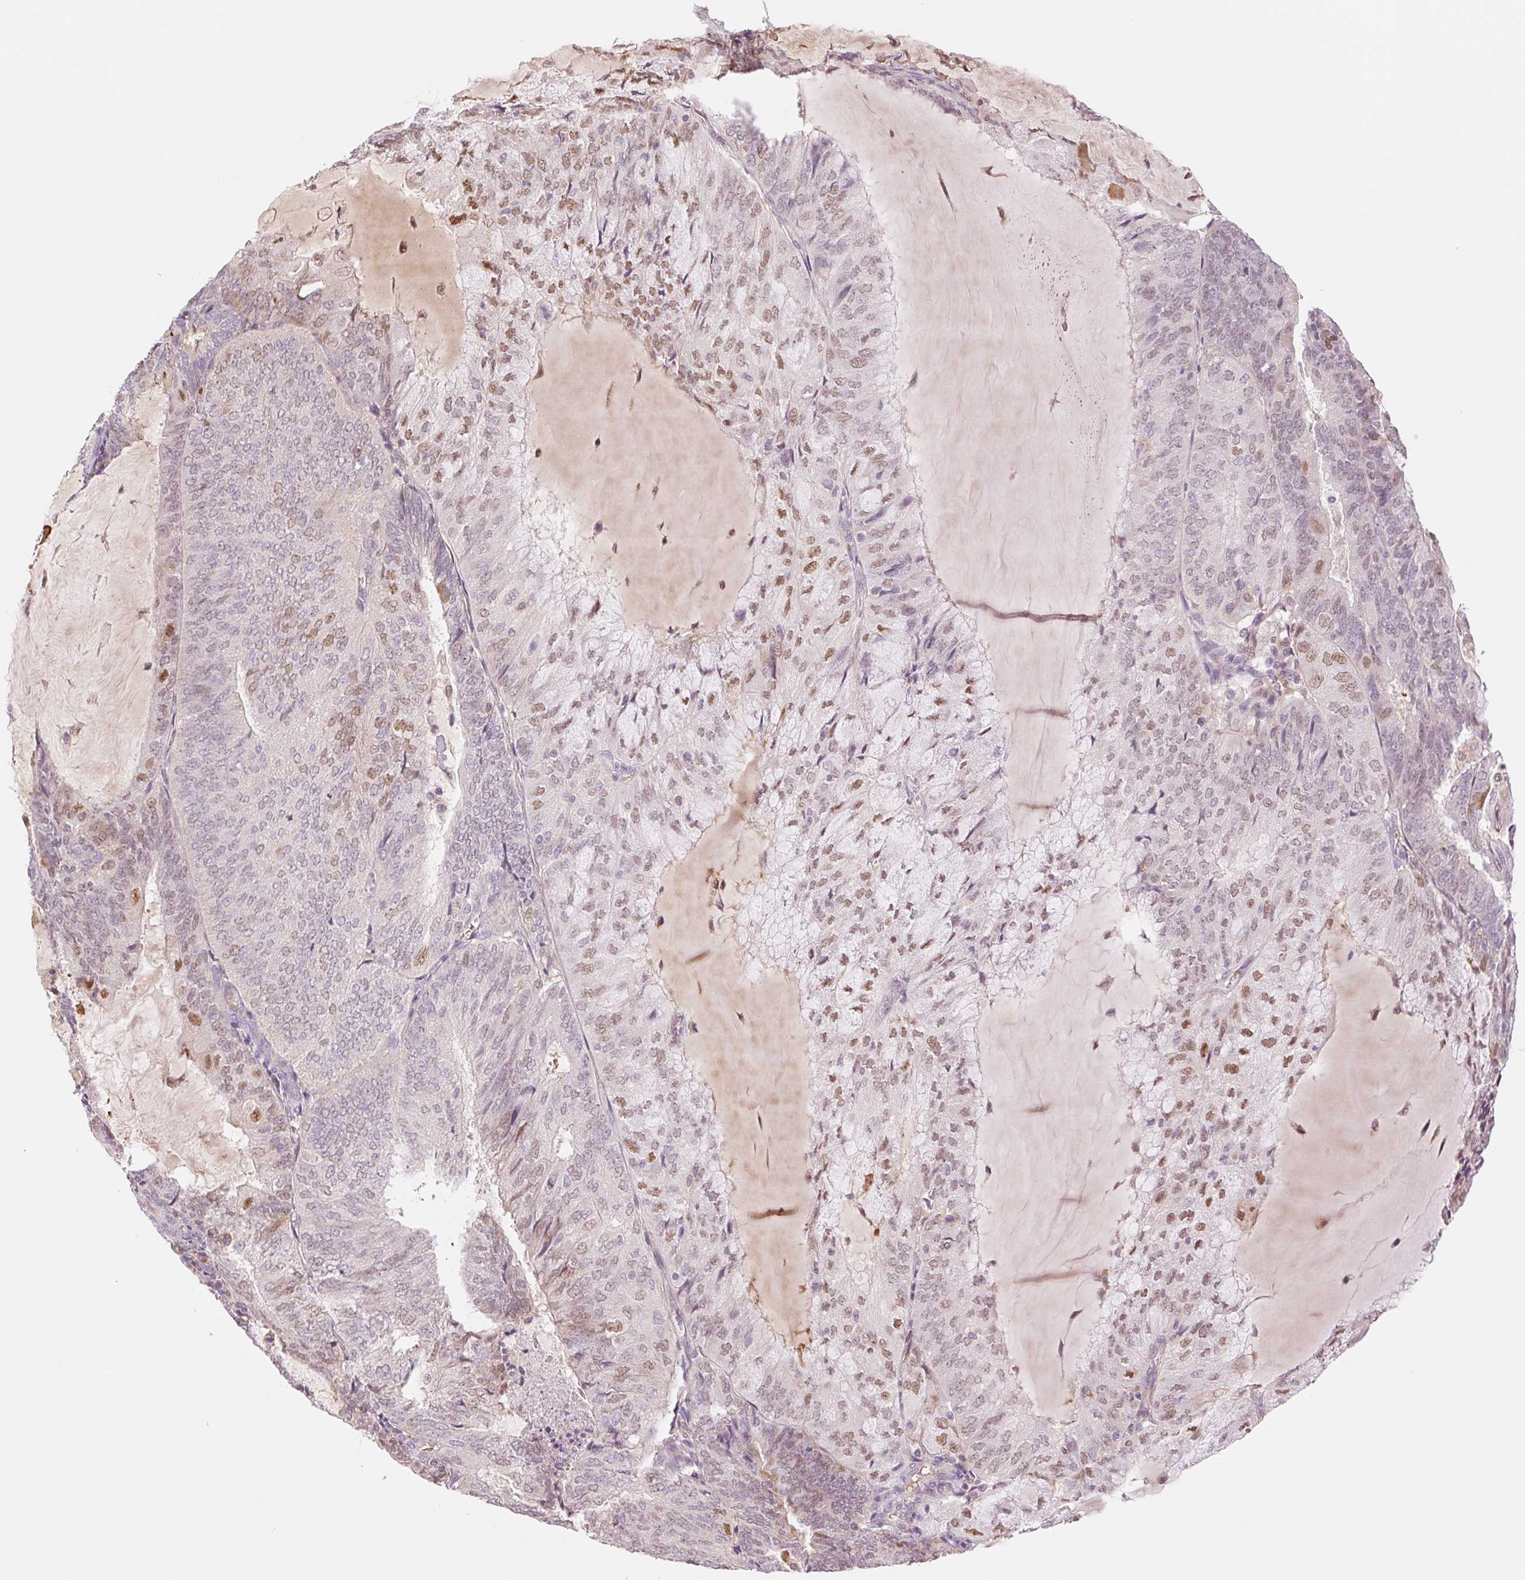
{"staining": {"intensity": "moderate", "quantity": "25%-75%", "location": "nuclear"}, "tissue": "endometrial cancer", "cell_type": "Tumor cells", "image_type": "cancer", "snomed": [{"axis": "morphology", "description": "Adenocarcinoma, NOS"}, {"axis": "topography", "description": "Endometrium"}], "caption": "Endometrial cancer was stained to show a protein in brown. There is medium levels of moderate nuclear staining in approximately 25%-75% of tumor cells.", "gene": "HEBP1", "patient": {"sex": "female", "age": 81}}